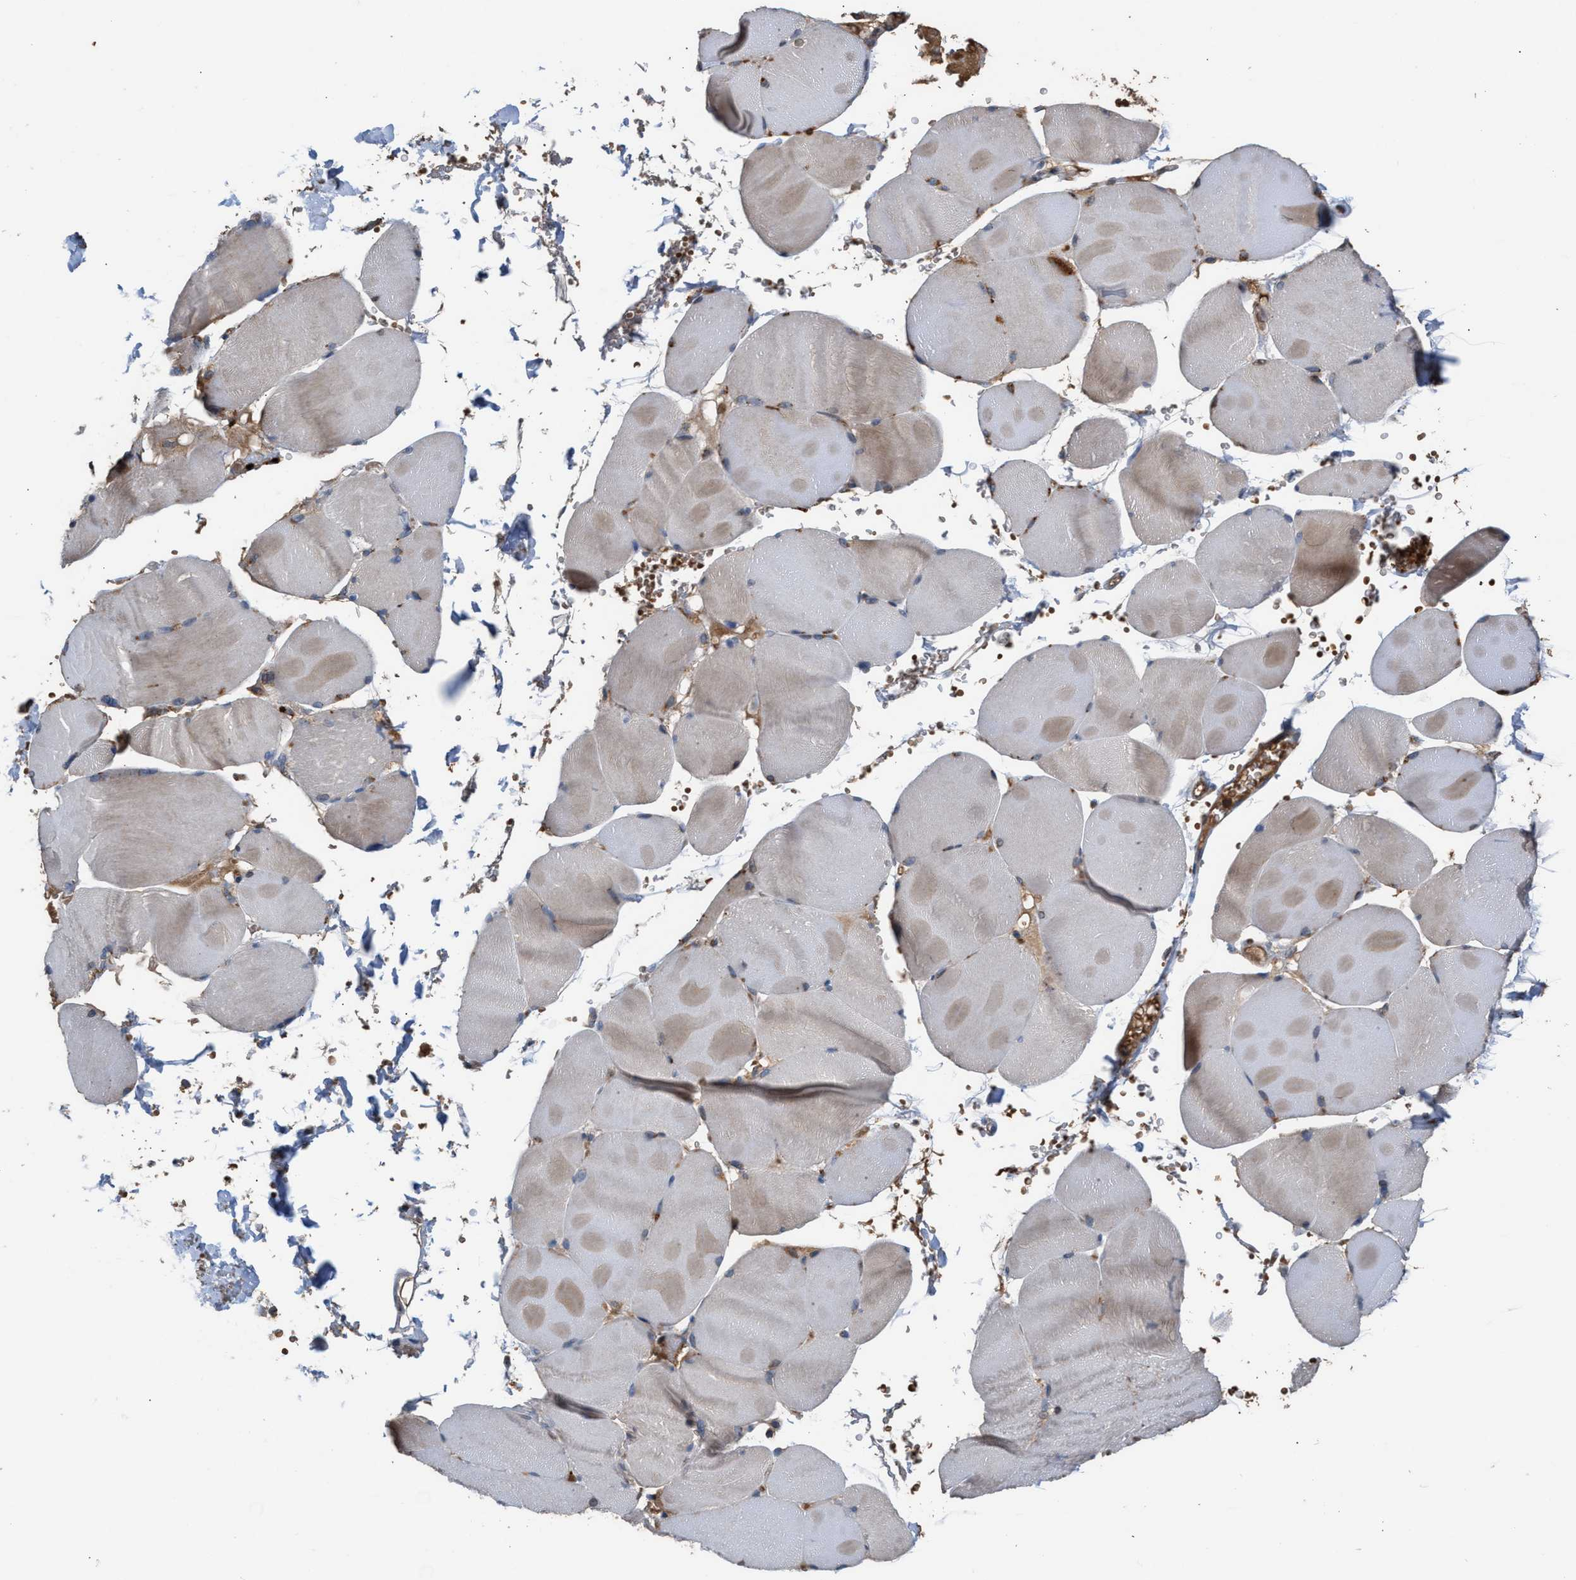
{"staining": {"intensity": "weak", "quantity": "<25%", "location": "cytoplasmic/membranous"}, "tissue": "skeletal muscle", "cell_type": "Myocytes", "image_type": "normal", "snomed": [{"axis": "morphology", "description": "Normal tissue, NOS"}, {"axis": "topography", "description": "Skin"}, {"axis": "topography", "description": "Skeletal muscle"}], "caption": "IHC image of normal skeletal muscle: skeletal muscle stained with DAB demonstrates no significant protein positivity in myocytes.", "gene": "ELMO3", "patient": {"sex": "male", "age": 83}}